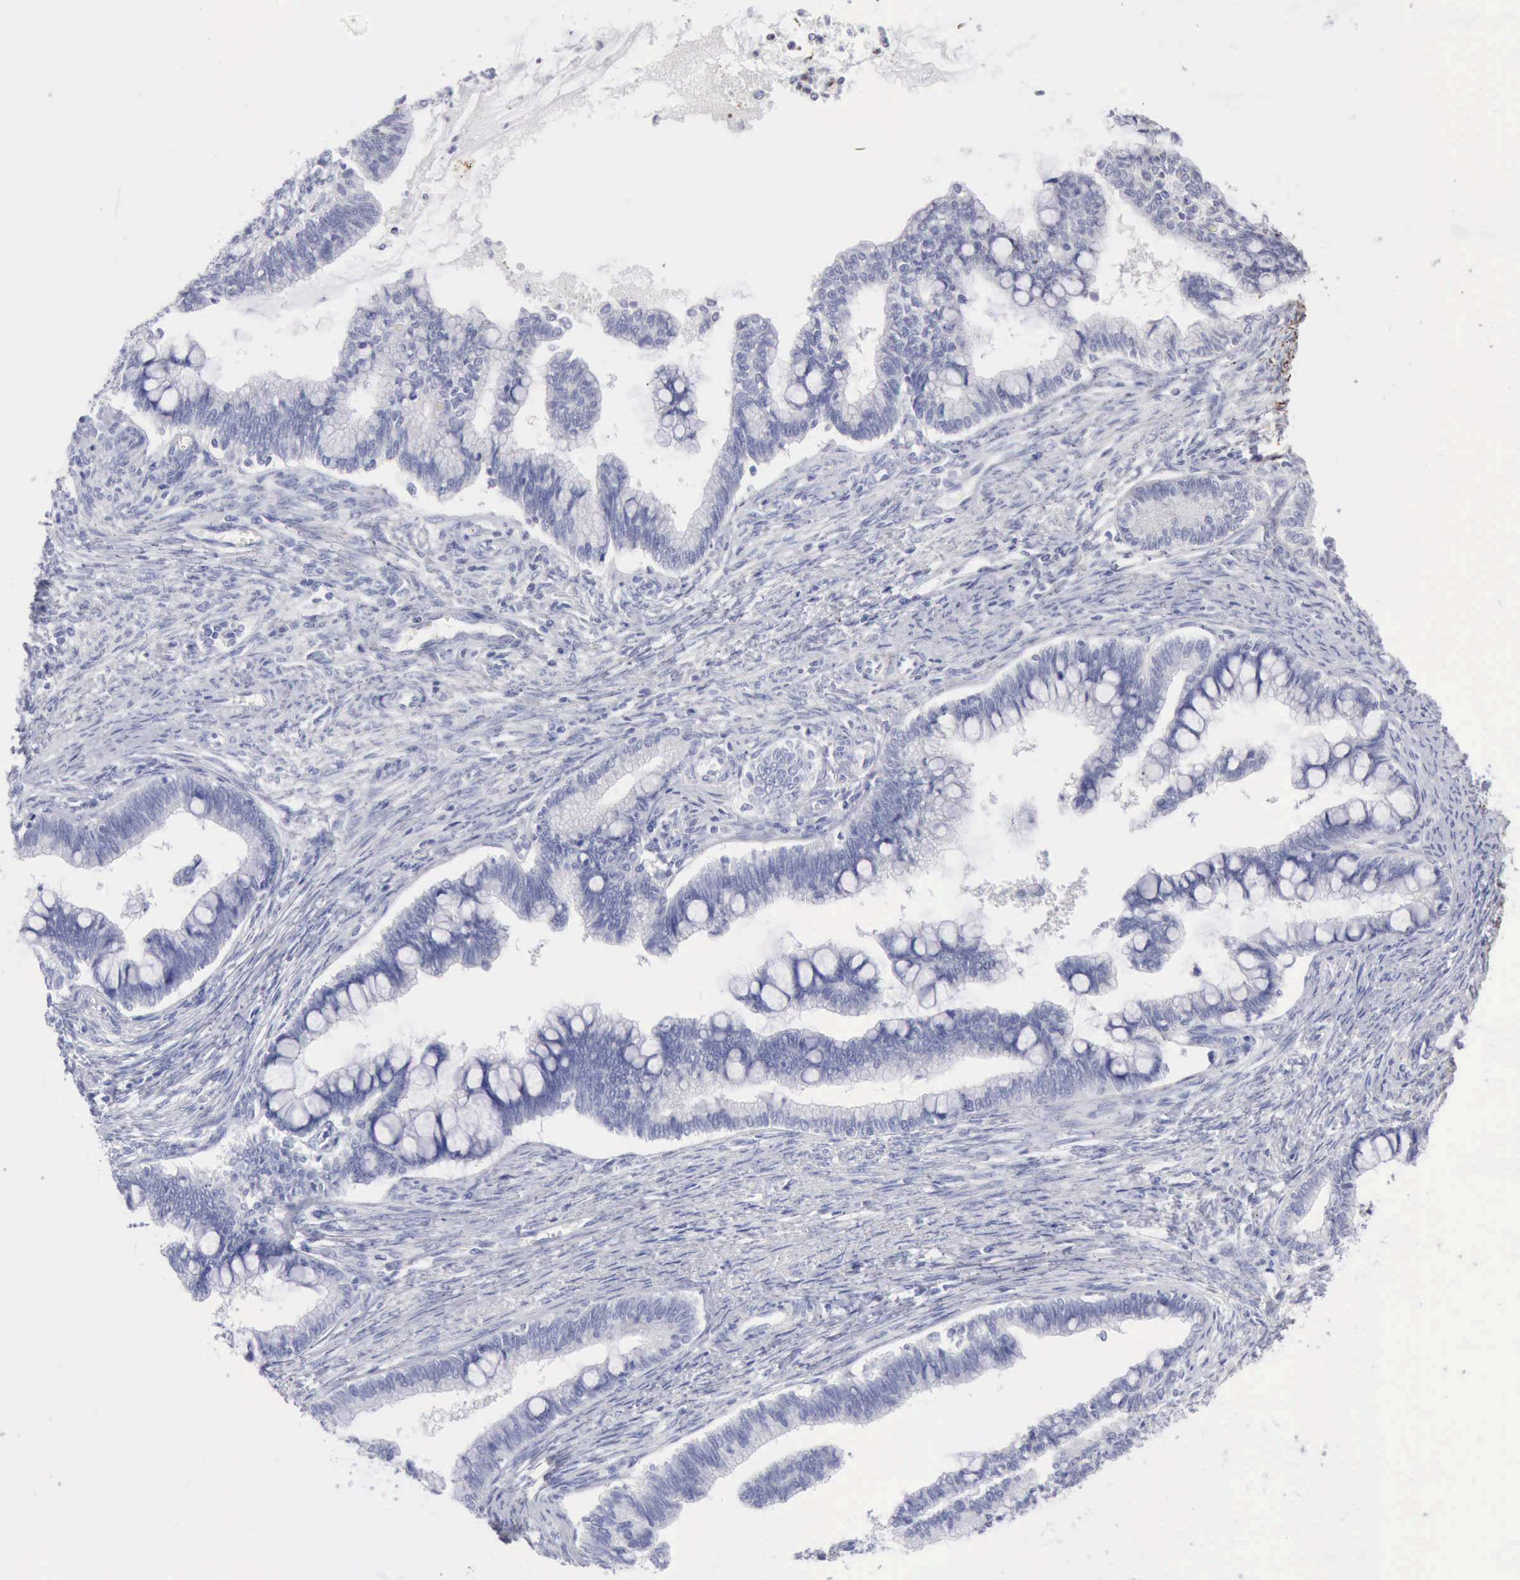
{"staining": {"intensity": "negative", "quantity": "none", "location": "none"}, "tissue": "cervical cancer", "cell_type": "Tumor cells", "image_type": "cancer", "snomed": [{"axis": "morphology", "description": "Adenocarcinoma, NOS"}, {"axis": "topography", "description": "Cervix"}], "caption": "Immunohistochemistry histopathology image of neoplastic tissue: human cervical cancer stained with DAB shows no significant protein staining in tumor cells.", "gene": "KRT5", "patient": {"sex": "female", "age": 36}}